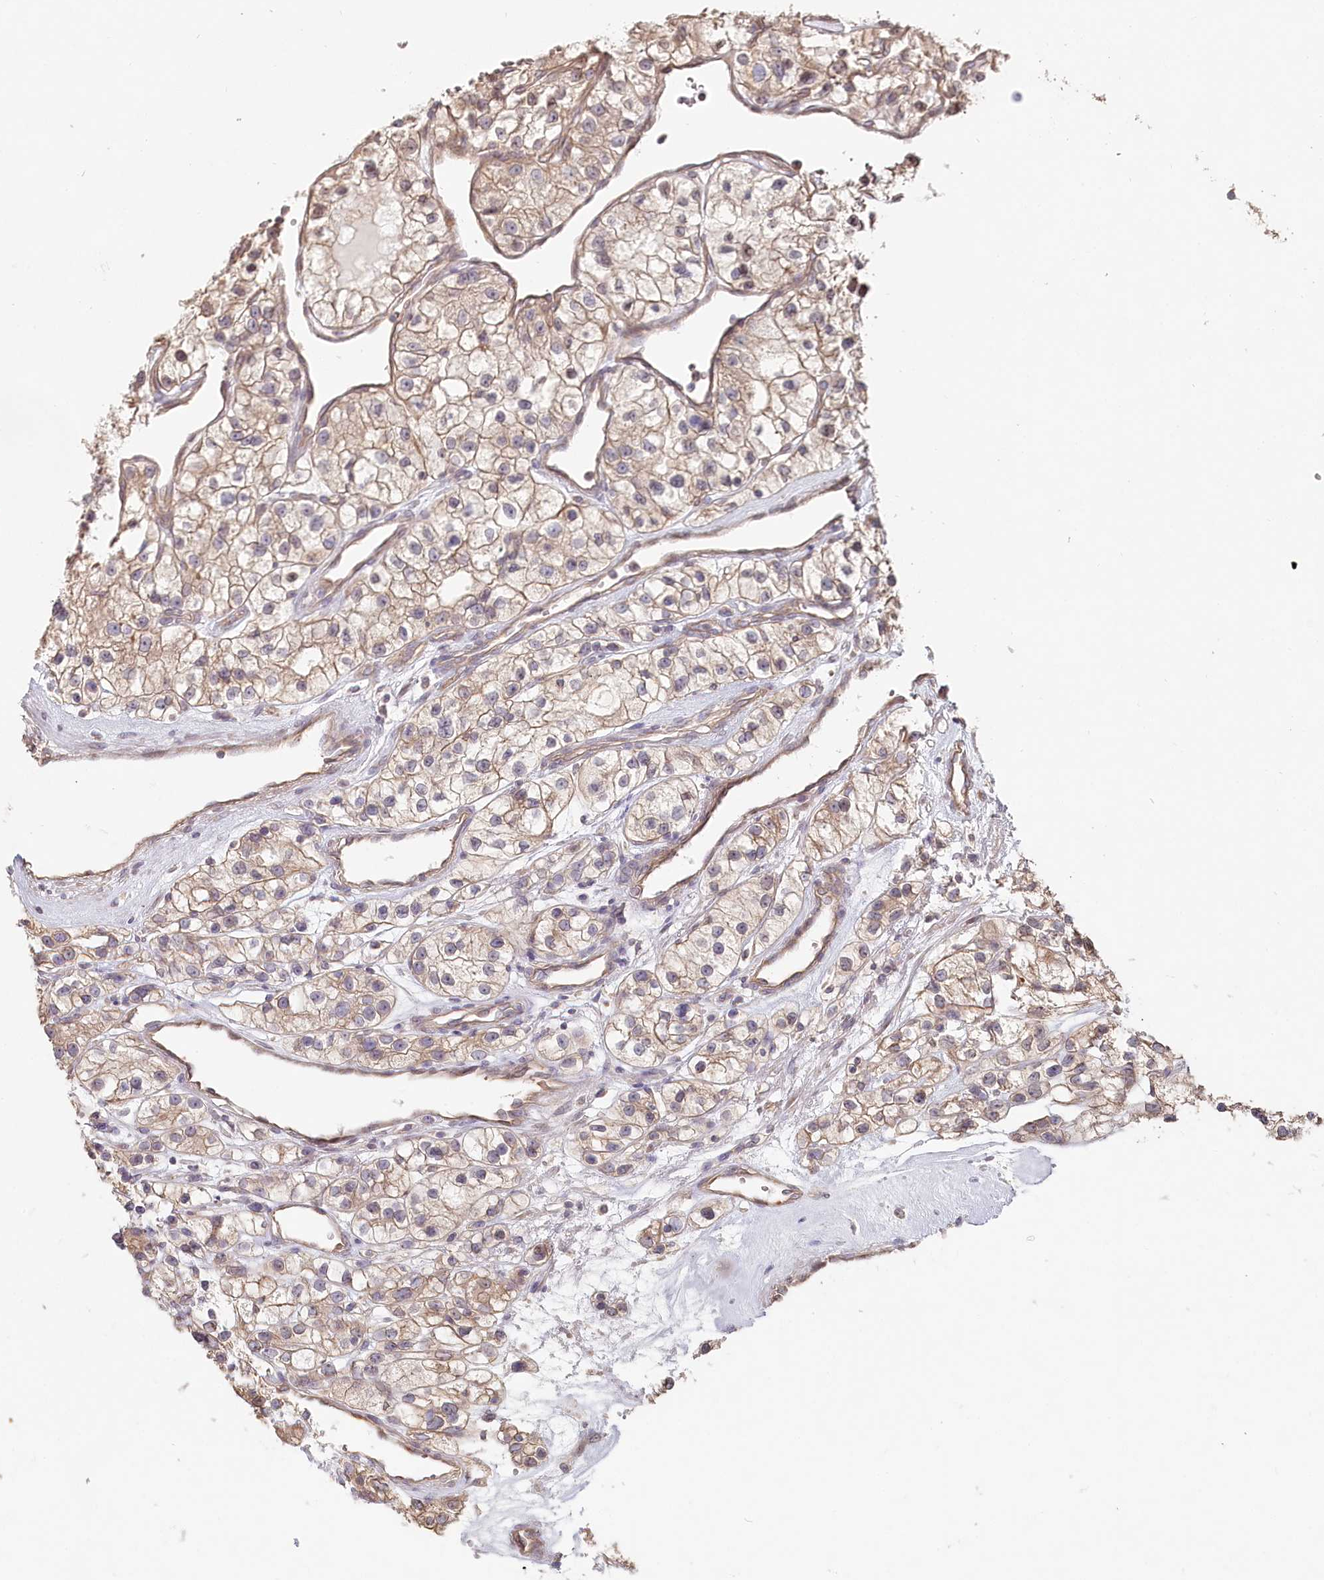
{"staining": {"intensity": "weak", "quantity": ">75%", "location": "cytoplasmic/membranous"}, "tissue": "renal cancer", "cell_type": "Tumor cells", "image_type": "cancer", "snomed": [{"axis": "morphology", "description": "Adenocarcinoma, NOS"}, {"axis": "topography", "description": "Kidney"}], "caption": "Immunohistochemical staining of adenocarcinoma (renal) displays low levels of weak cytoplasmic/membranous protein staining in about >75% of tumor cells.", "gene": "TCHP", "patient": {"sex": "female", "age": 57}}